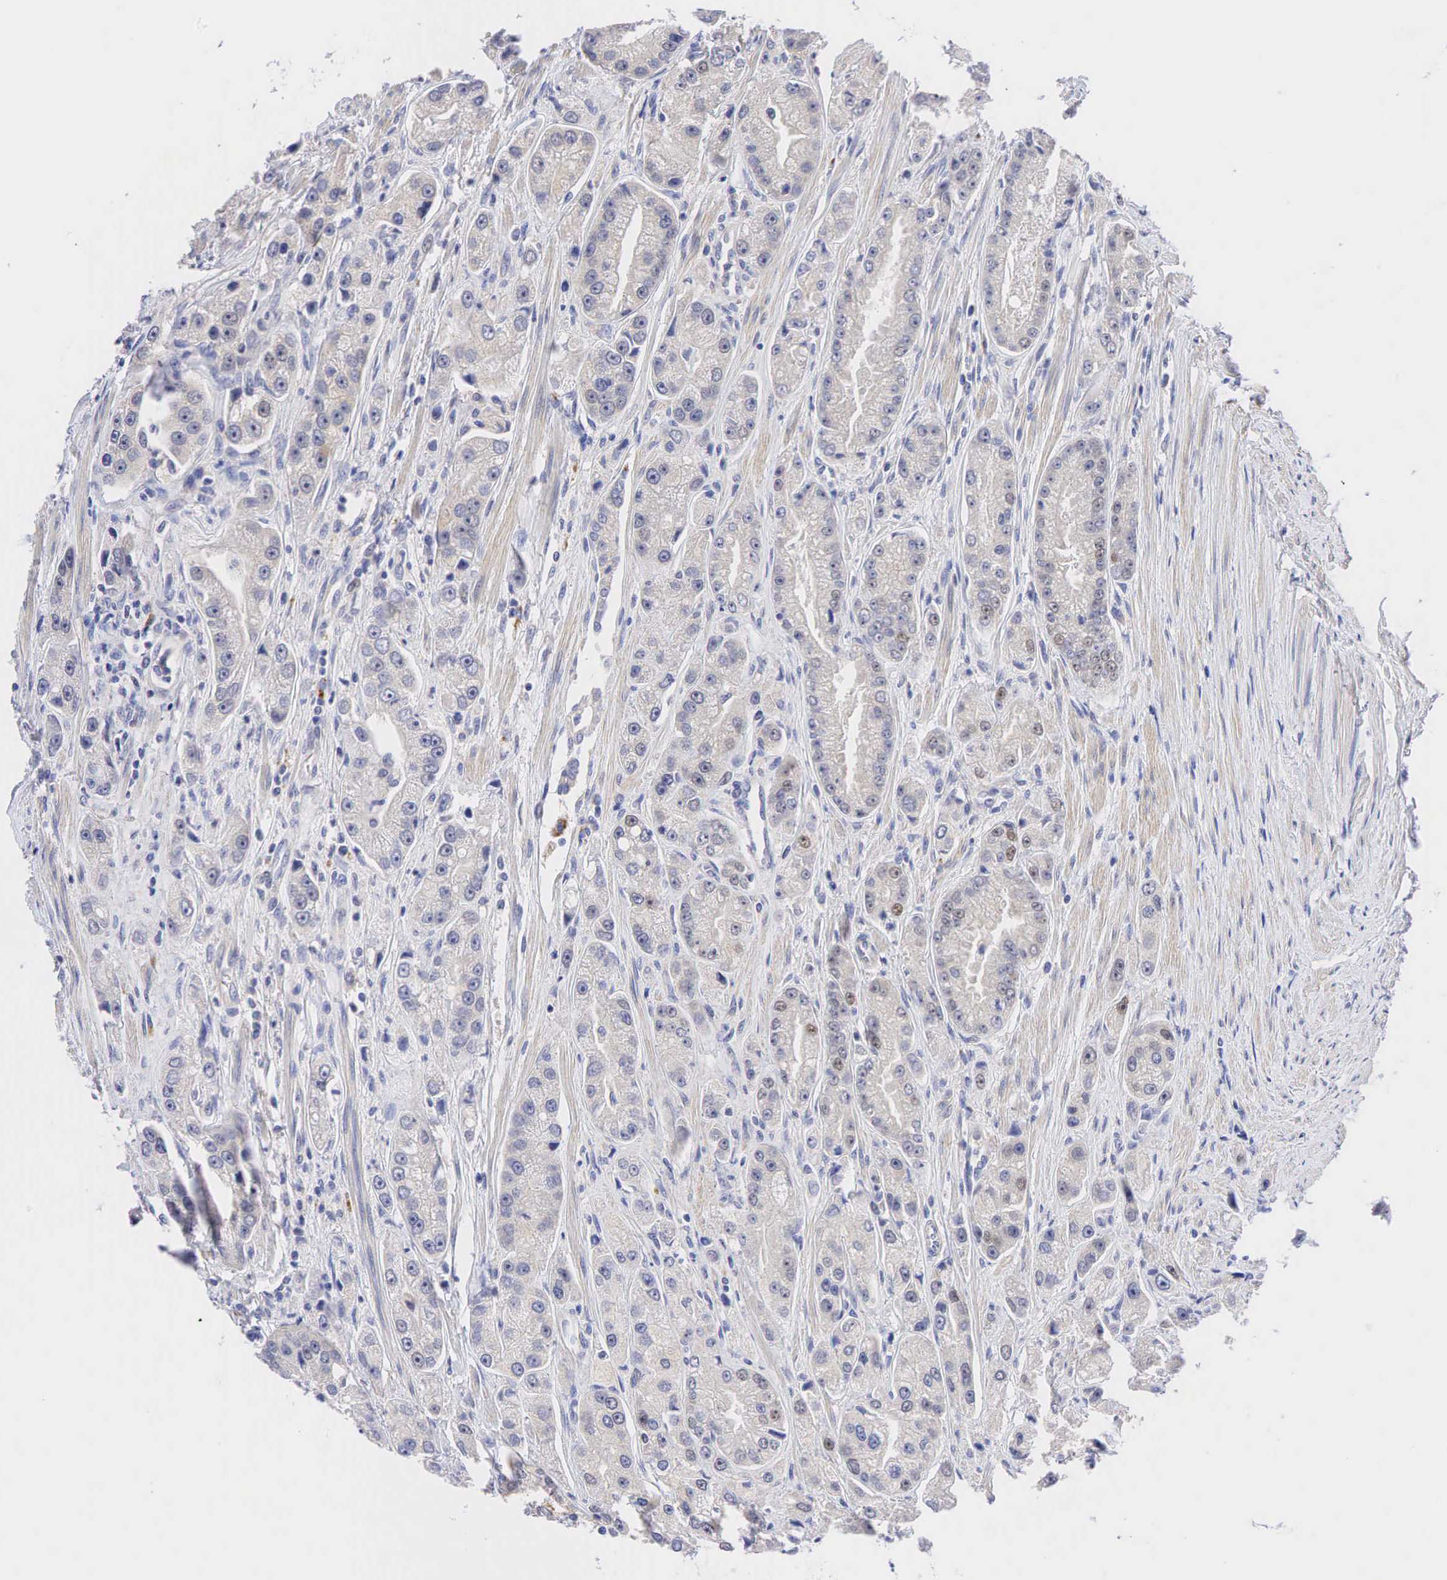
{"staining": {"intensity": "weak", "quantity": "<25%", "location": "nuclear"}, "tissue": "prostate cancer", "cell_type": "Tumor cells", "image_type": "cancer", "snomed": [{"axis": "morphology", "description": "Adenocarcinoma, Medium grade"}, {"axis": "topography", "description": "Prostate"}], "caption": "Medium-grade adenocarcinoma (prostate) was stained to show a protein in brown. There is no significant staining in tumor cells.", "gene": "CCND1", "patient": {"sex": "male", "age": 72}}